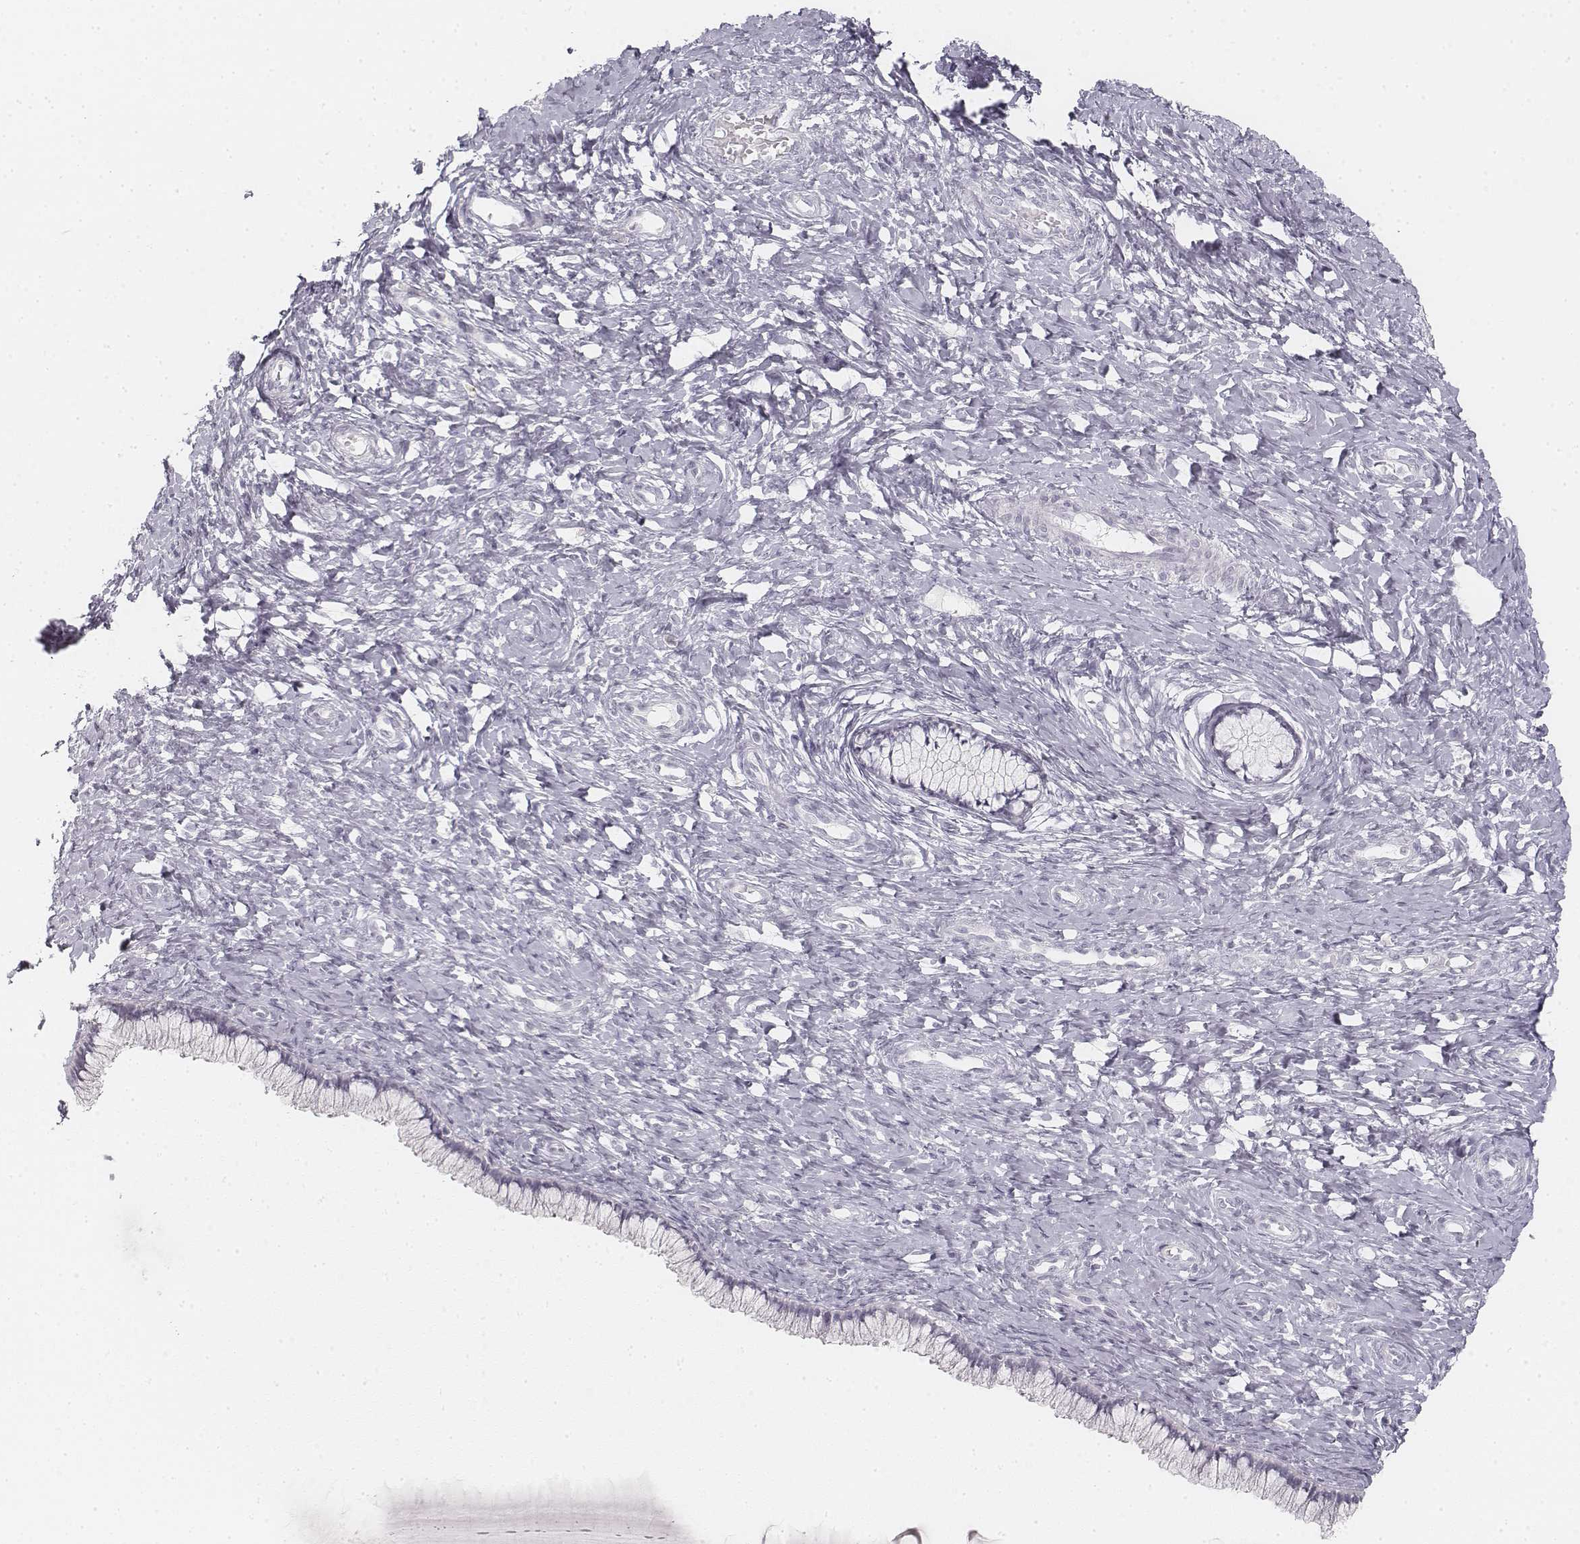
{"staining": {"intensity": "negative", "quantity": "none", "location": "none"}, "tissue": "cervix", "cell_type": "Glandular cells", "image_type": "normal", "snomed": [{"axis": "morphology", "description": "Normal tissue, NOS"}, {"axis": "topography", "description": "Cervix"}], "caption": "A high-resolution micrograph shows immunohistochemistry staining of normal cervix, which reveals no significant positivity in glandular cells. (IHC, brightfield microscopy, high magnification).", "gene": "KRT25", "patient": {"sex": "female", "age": 37}}